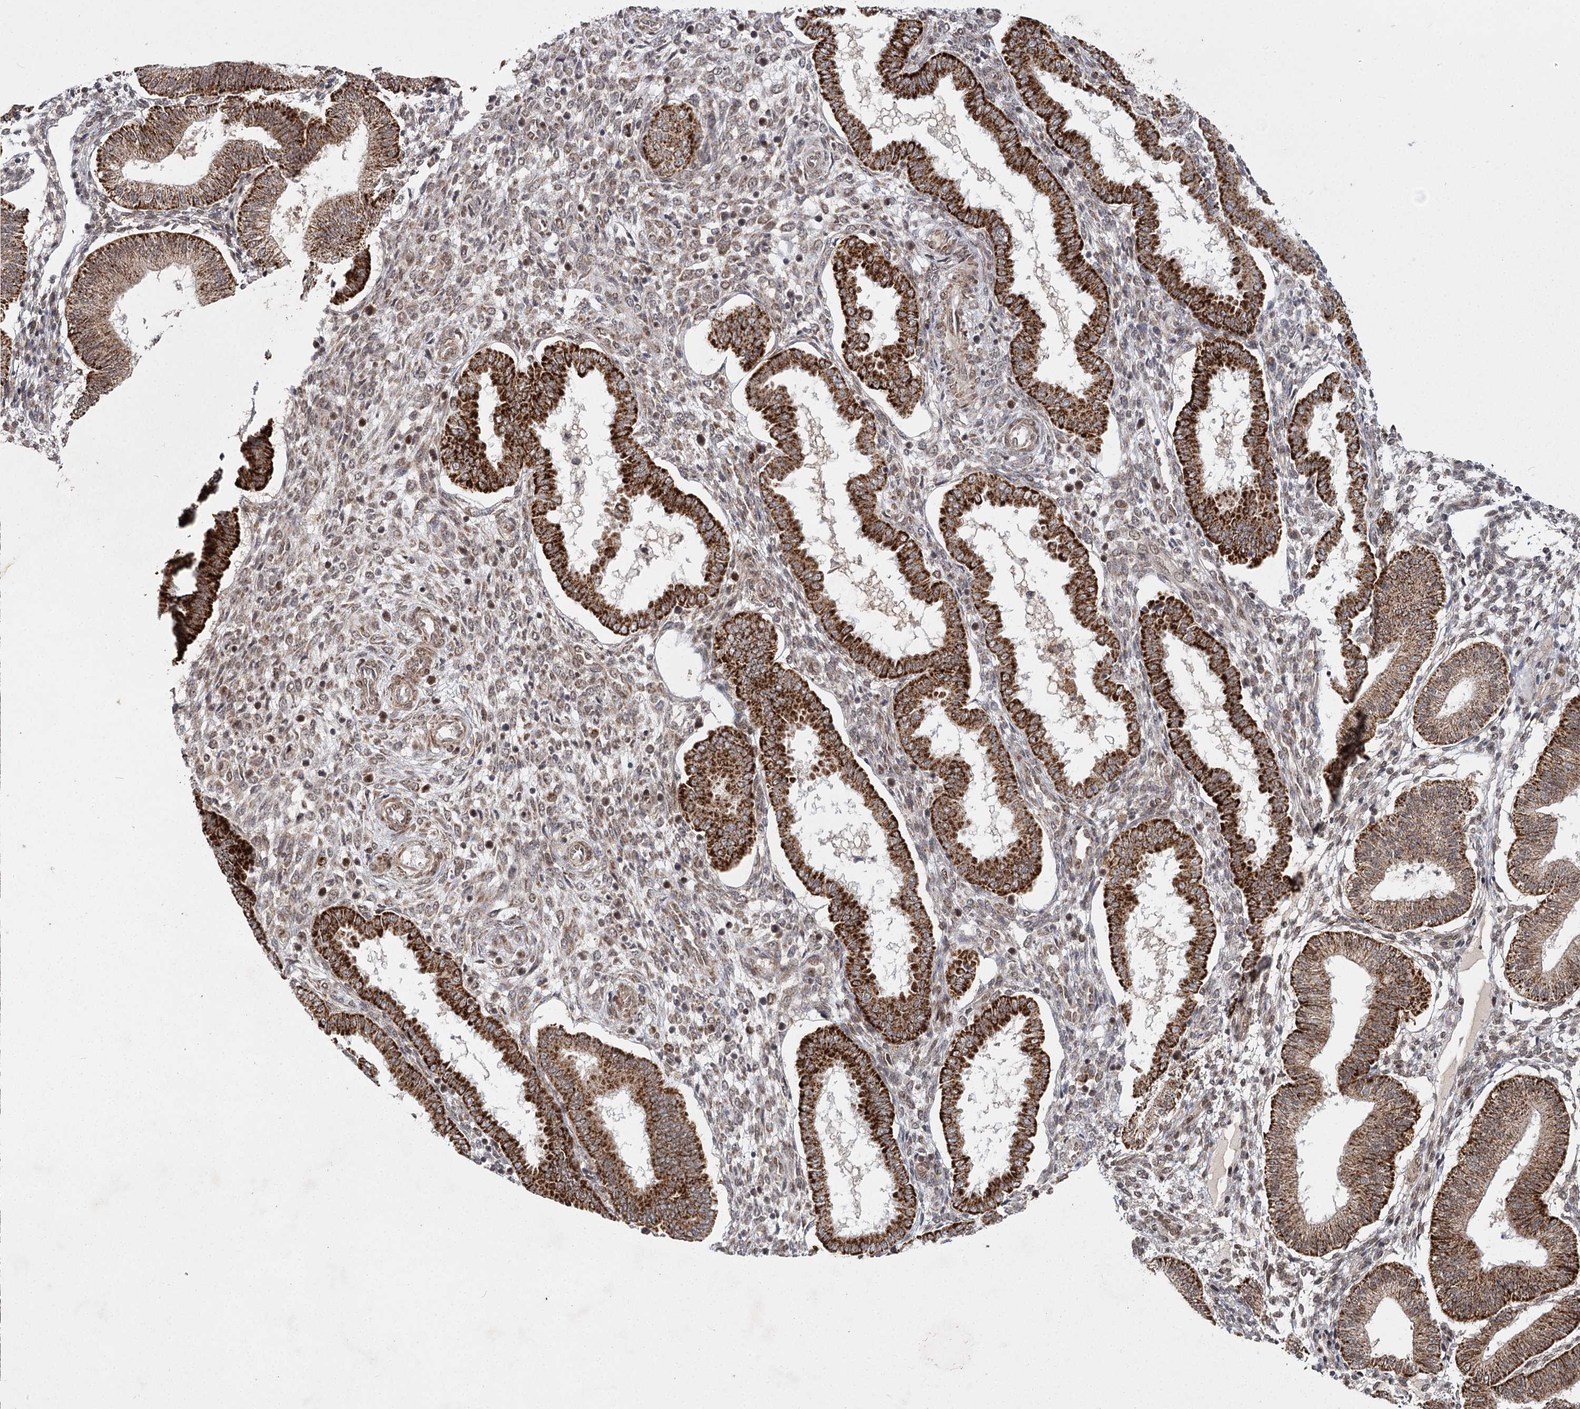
{"staining": {"intensity": "weak", "quantity": "25%-75%", "location": "cytoplasmic/membranous,nuclear"}, "tissue": "endometrium", "cell_type": "Cells in endometrial stroma", "image_type": "normal", "snomed": [{"axis": "morphology", "description": "Normal tissue, NOS"}, {"axis": "topography", "description": "Endometrium"}], "caption": "The micrograph shows a brown stain indicating the presence of a protein in the cytoplasmic/membranous,nuclear of cells in endometrial stroma in endometrium. Immunohistochemistry (ihc) stains the protein in brown and the nuclei are stained blue.", "gene": "ZCCHC24", "patient": {"sex": "female", "age": 24}}